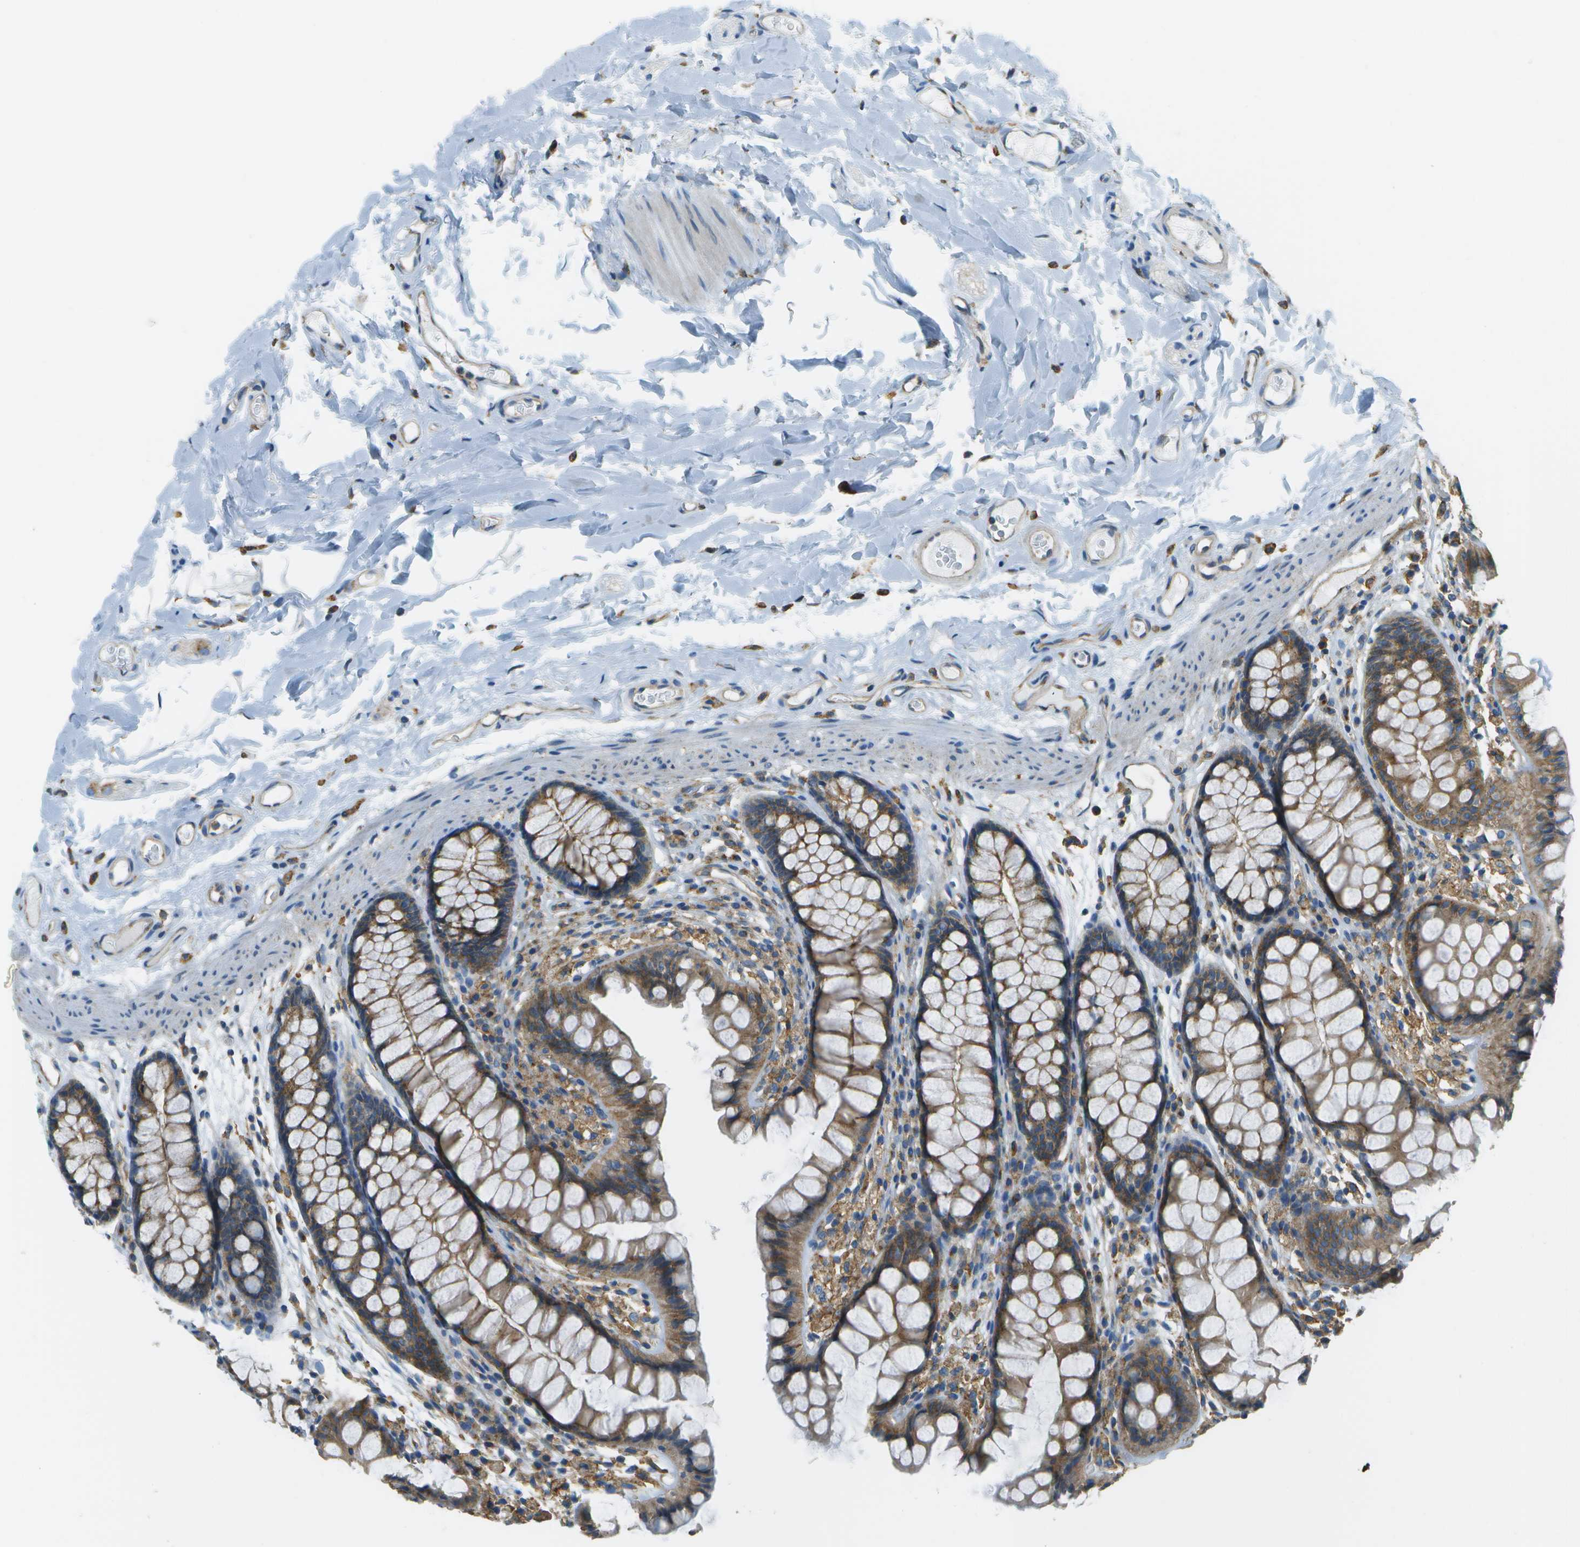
{"staining": {"intensity": "weak", "quantity": "25%-75%", "location": "cytoplasmic/membranous"}, "tissue": "colon", "cell_type": "Endothelial cells", "image_type": "normal", "snomed": [{"axis": "morphology", "description": "Normal tissue, NOS"}, {"axis": "topography", "description": "Colon"}], "caption": "The immunohistochemical stain highlights weak cytoplasmic/membranous expression in endothelial cells of benign colon.", "gene": "CLTC", "patient": {"sex": "female", "age": 55}}